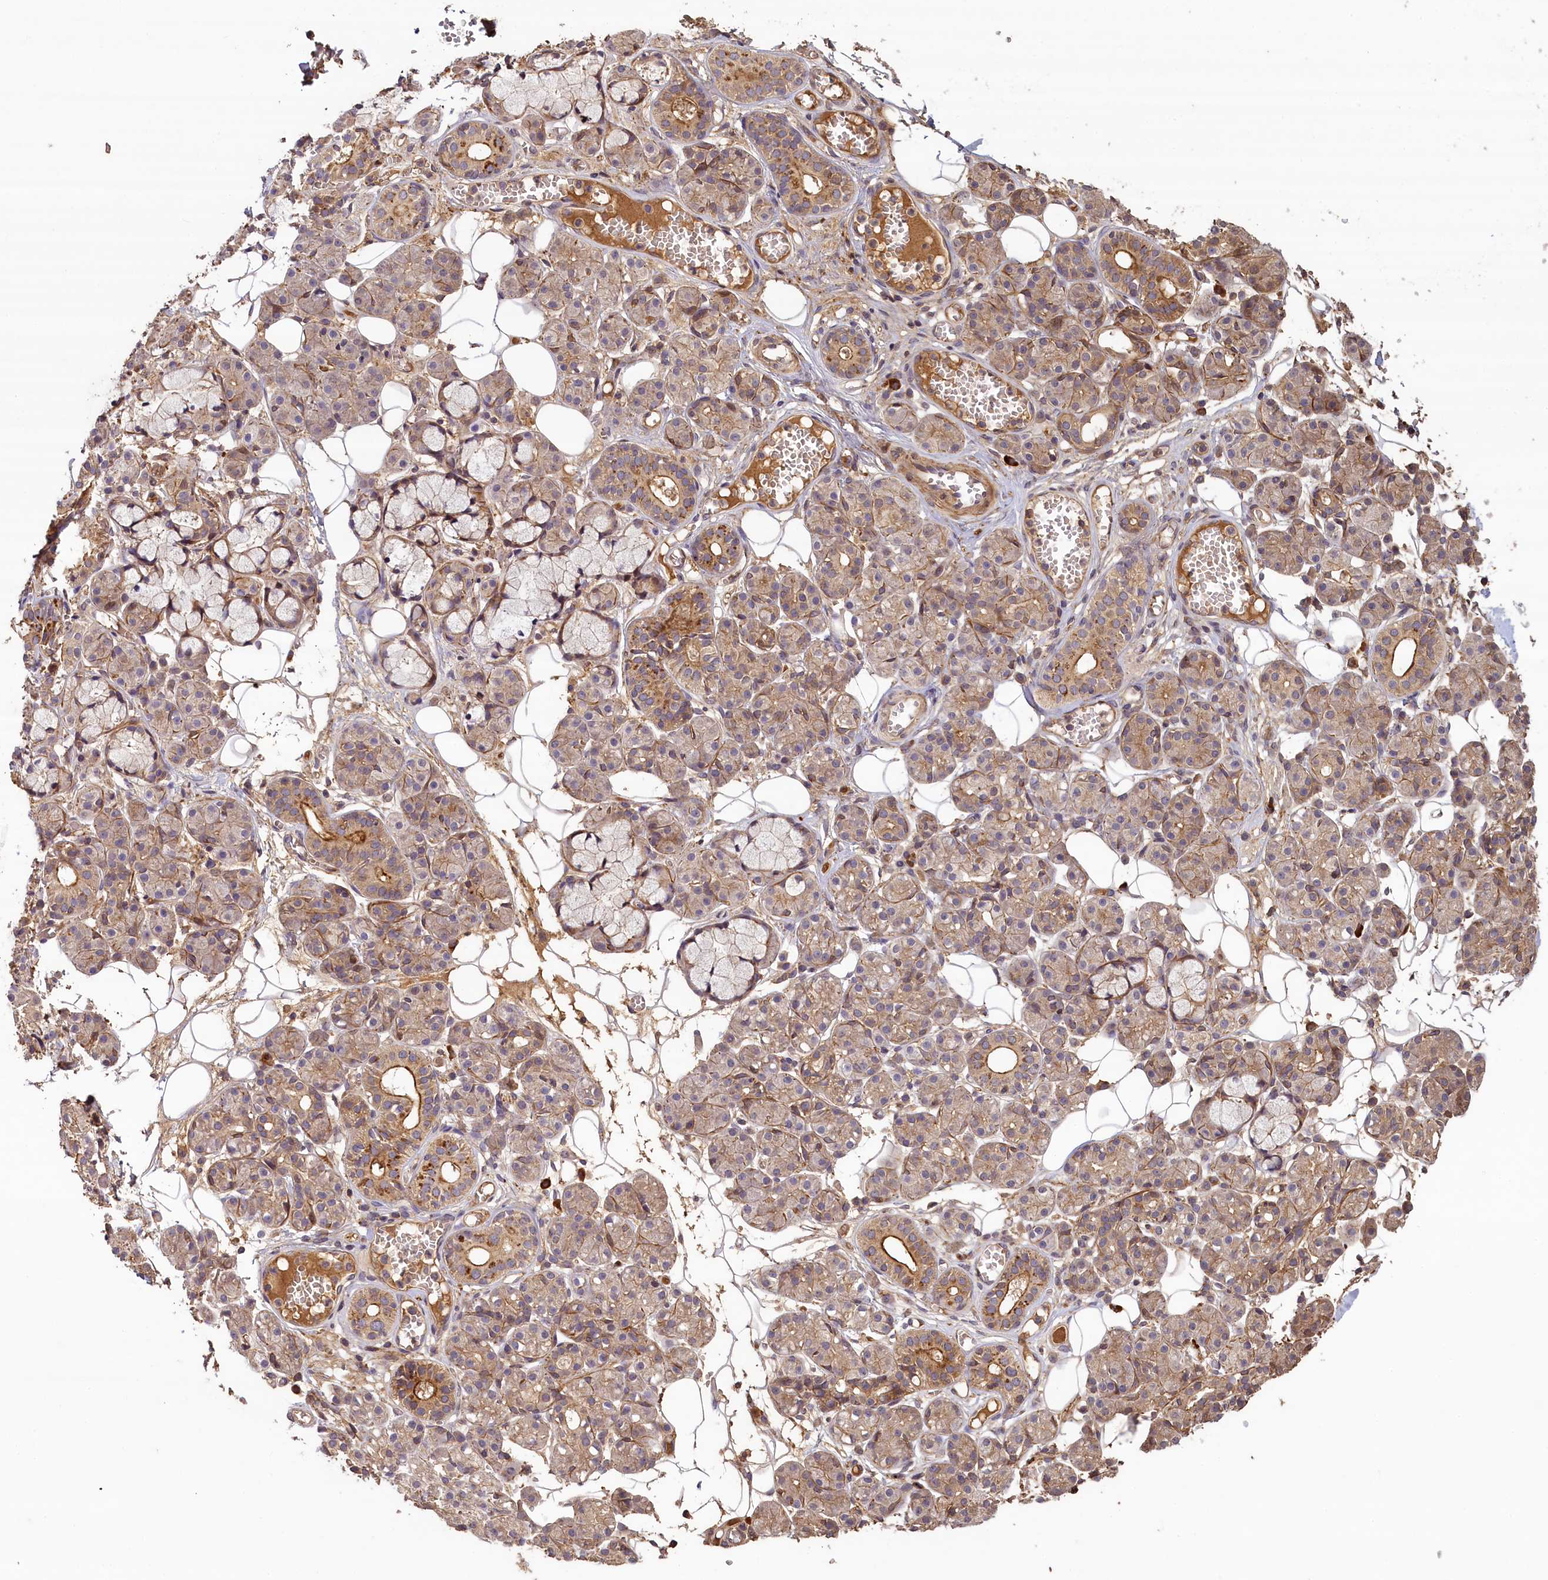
{"staining": {"intensity": "moderate", "quantity": "25%-75%", "location": "cytoplasmic/membranous"}, "tissue": "salivary gland", "cell_type": "Glandular cells", "image_type": "normal", "snomed": [{"axis": "morphology", "description": "Normal tissue, NOS"}, {"axis": "topography", "description": "Salivary gland"}], "caption": "A medium amount of moderate cytoplasmic/membranous staining is present in approximately 25%-75% of glandular cells in unremarkable salivary gland.", "gene": "NUDT6", "patient": {"sex": "male", "age": 63}}